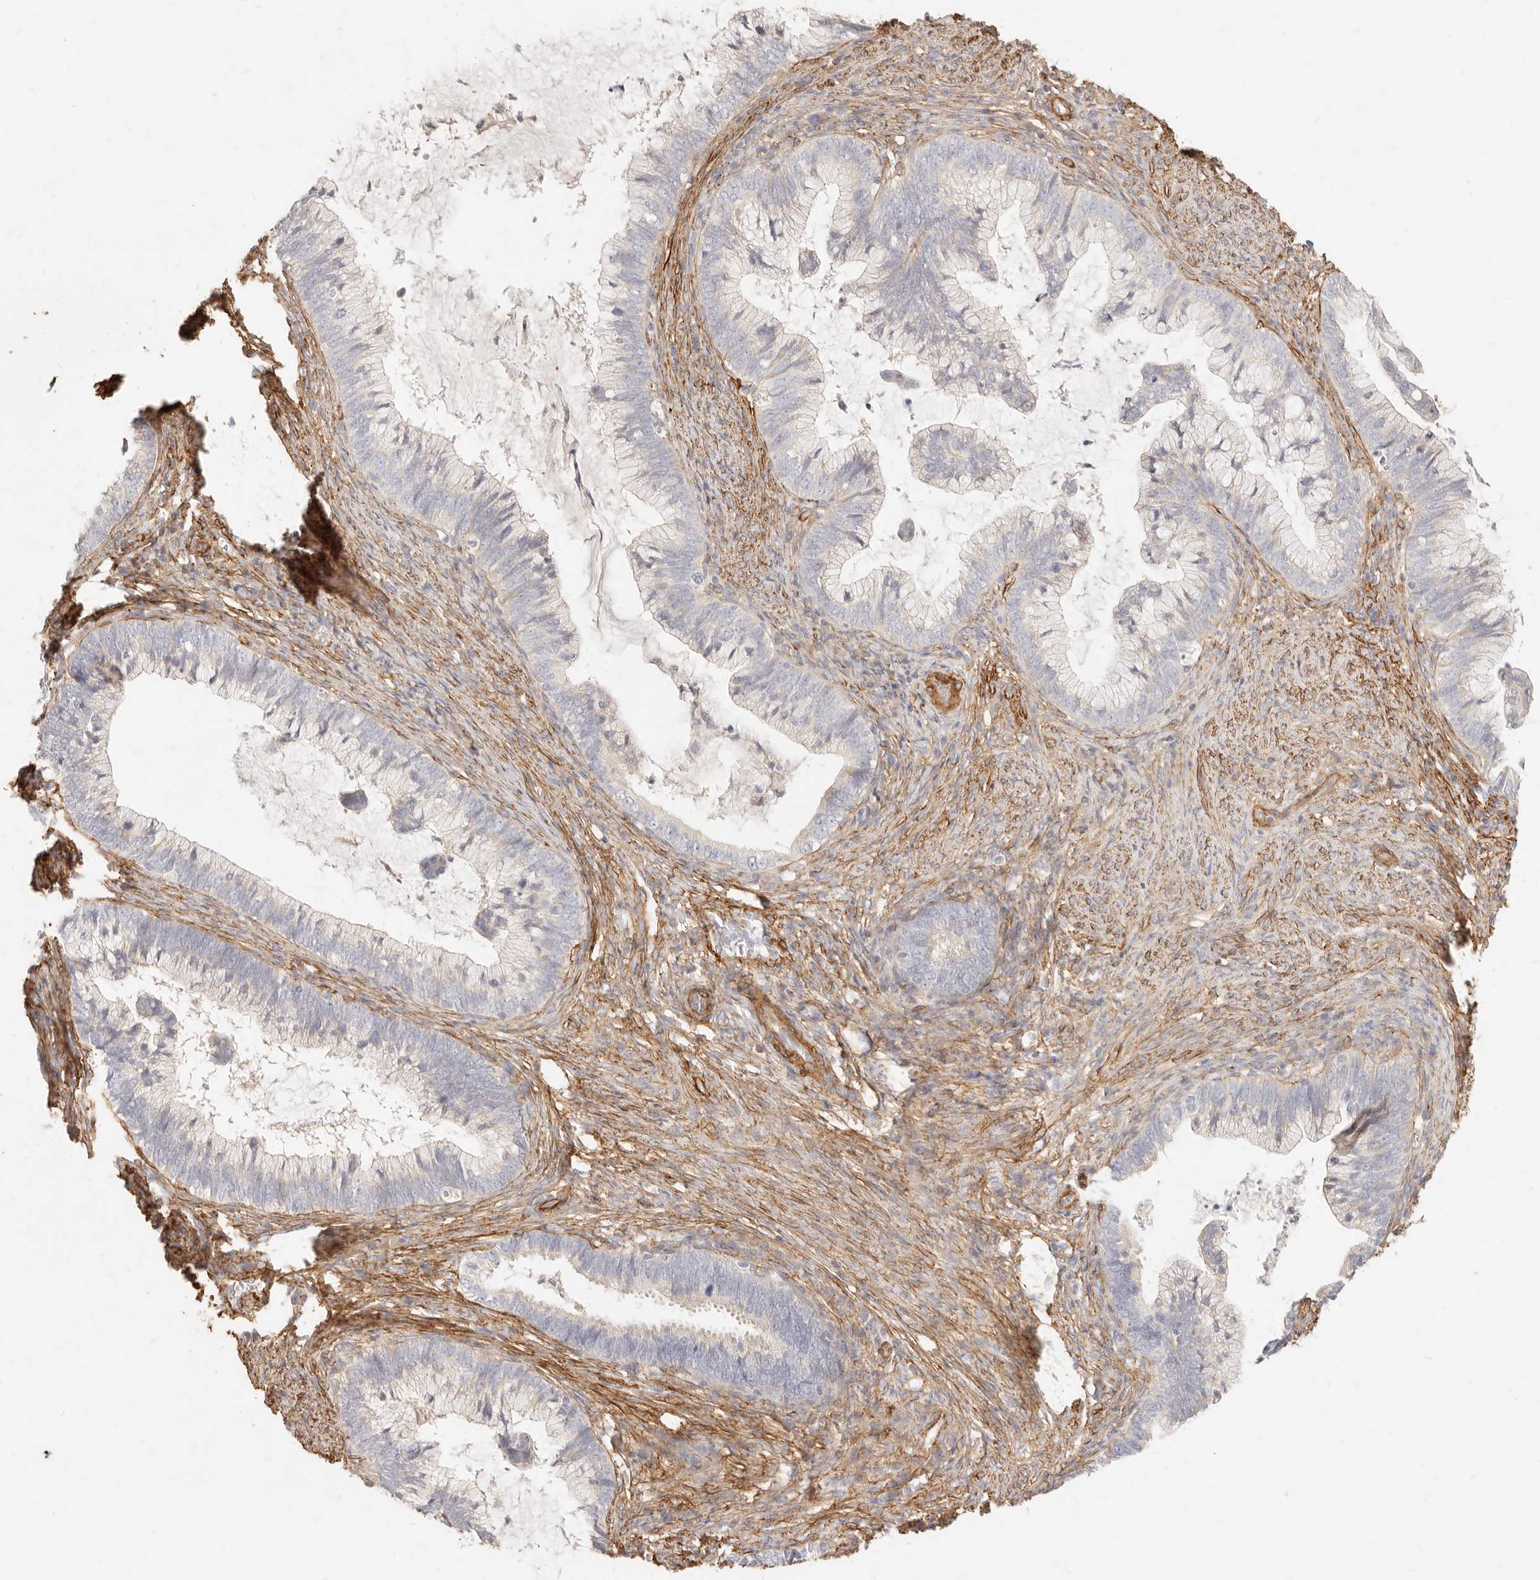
{"staining": {"intensity": "negative", "quantity": "none", "location": "none"}, "tissue": "cervical cancer", "cell_type": "Tumor cells", "image_type": "cancer", "snomed": [{"axis": "morphology", "description": "Adenocarcinoma, NOS"}, {"axis": "topography", "description": "Cervix"}], "caption": "Image shows no significant protein staining in tumor cells of cervical adenocarcinoma. (Brightfield microscopy of DAB immunohistochemistry (IHC) at high magnification).", "gene": "TMTC2", "patient": {"sex": "female", "age": 36}}